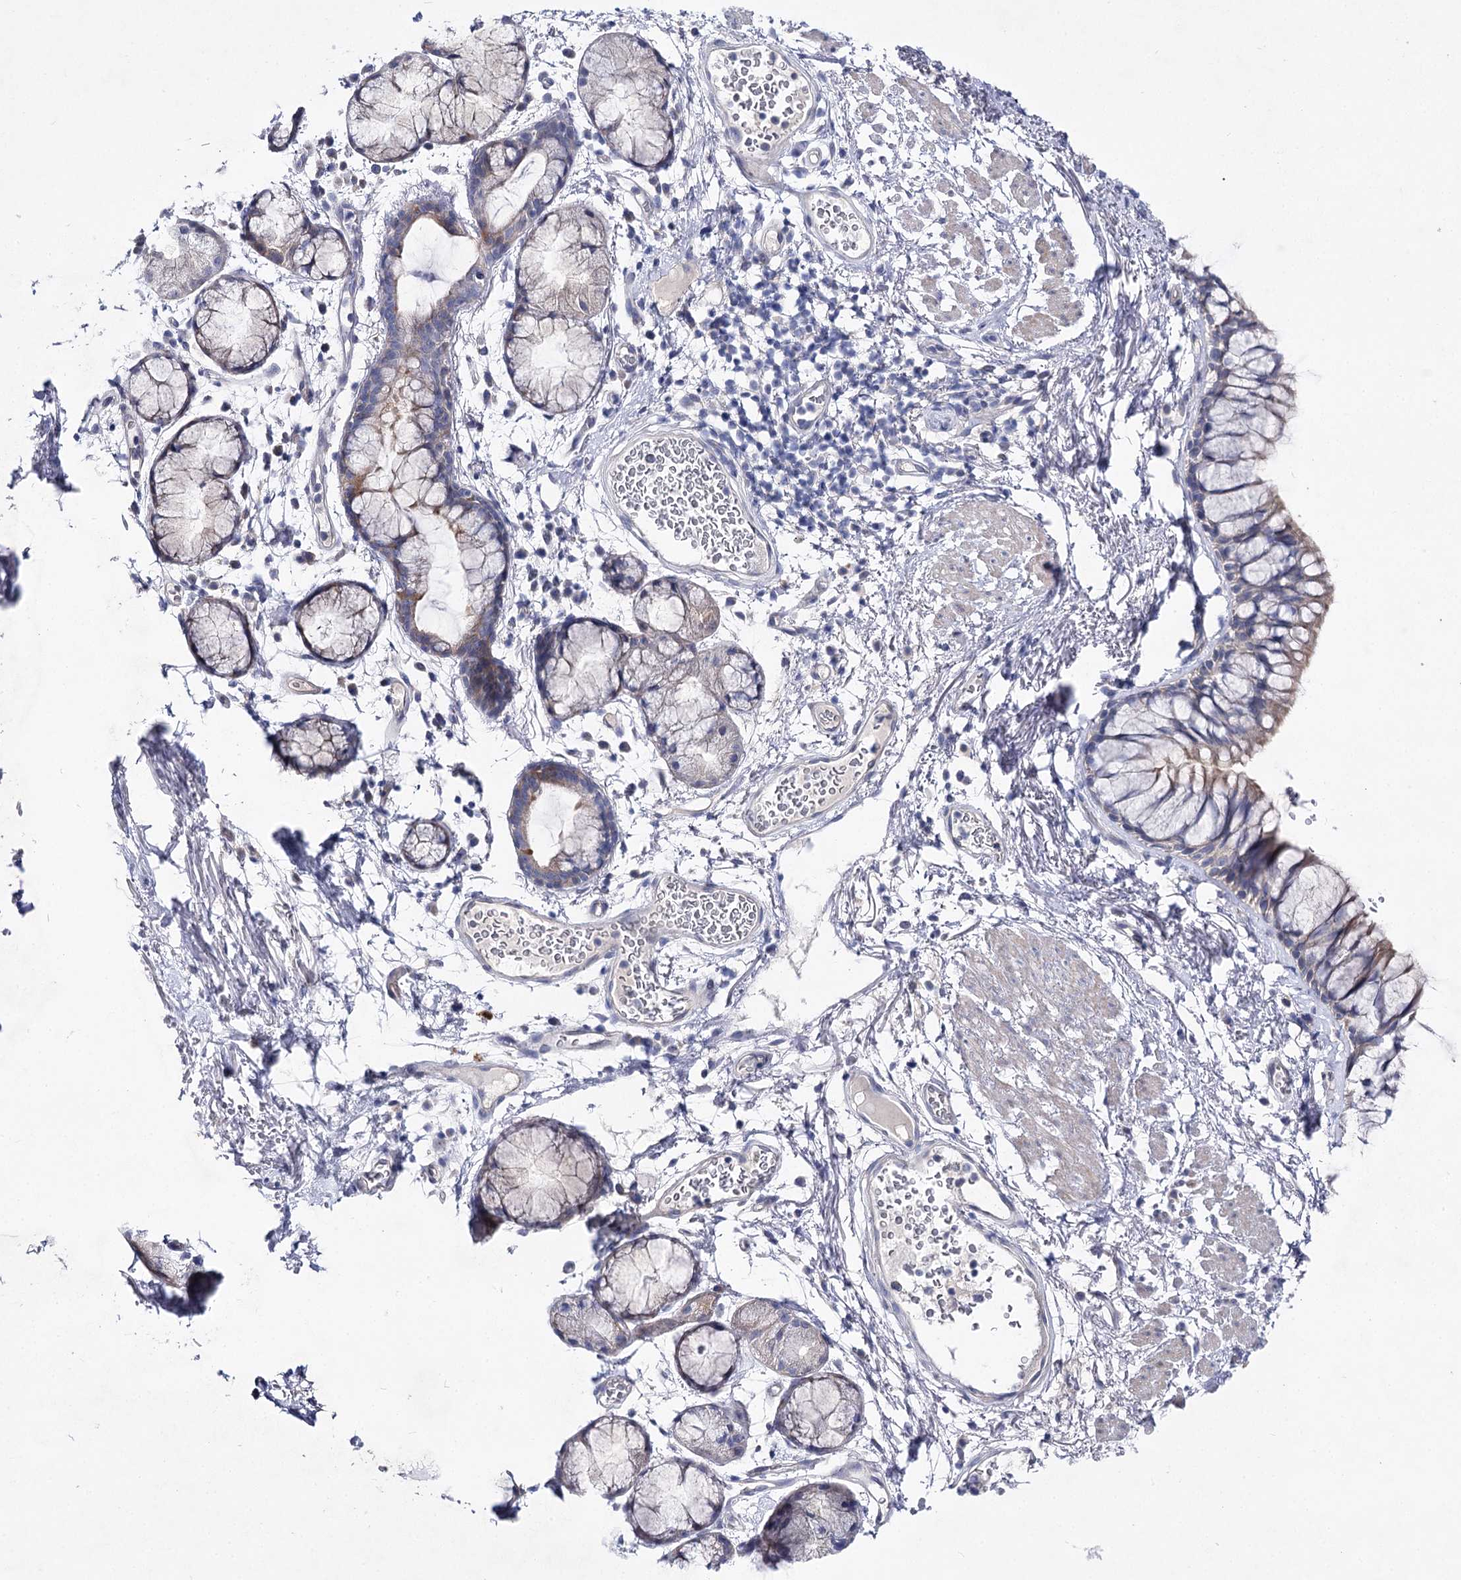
{"staining": {"intensity": "weak", "quantity": "25%-75%", "location": "cytoplasmic/membranous"}, "tissue": "bronchus", "cell_type": "Respiratory epithelial cells", "image_type": "normal", "snomed": [{"axis": "morphology", "description": "Normal tissue, NOS"}, {"axis": "topography", "description": "Cartilage tissue"}, {"axis": "topography", "description": "Bronchus"}], "caption": "Immunohistochemistry (IHC) image of normal bronchus: bronchus stained using IHC displays low levels of weak protein expression localized specifically in the cytoplasmic/membranous of respiratory epithelial cells, appearing as a cytoplasmic/membranous brown color.", "gene": "LRRC14B", "patient": {"sex": "female", "age": 73}}